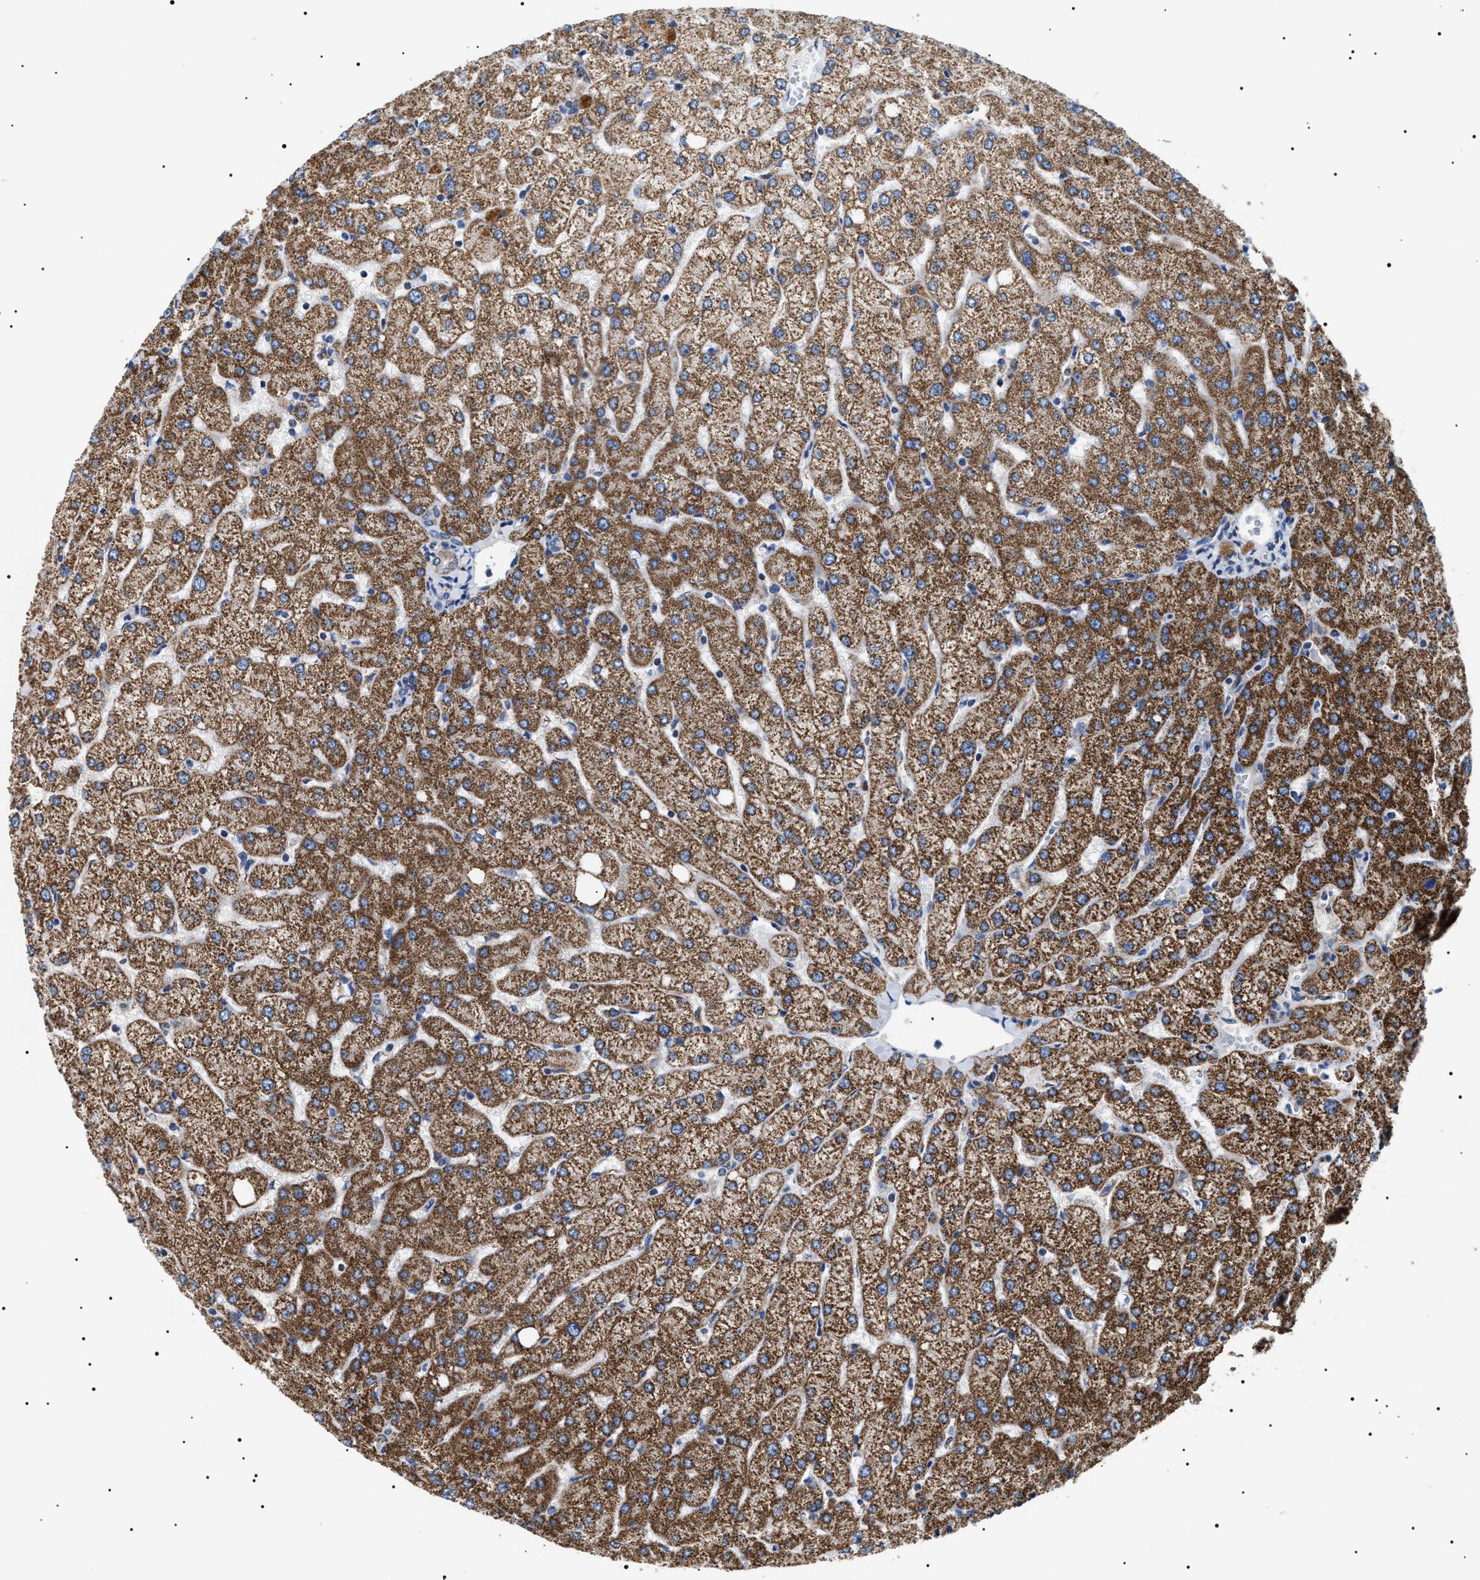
{"staining": {"intensity": "negative", "quantity": "none", "location": "none"}, "tissue": "liver", "cell_type": "Cholangiocytes", "image_type": "normal", "snomed": [{"axis": "morphology", "description": "Normal tissue, NOS"}, {"axis": "topography", "description": "Liver"}], "caption": "High power microscopy micrograph of an IHC micrograph of normal liver, revealing no significant expression in cholangiocytes.", "gene": "OXSM", "patient": {"sex": "female", "age": 54}}